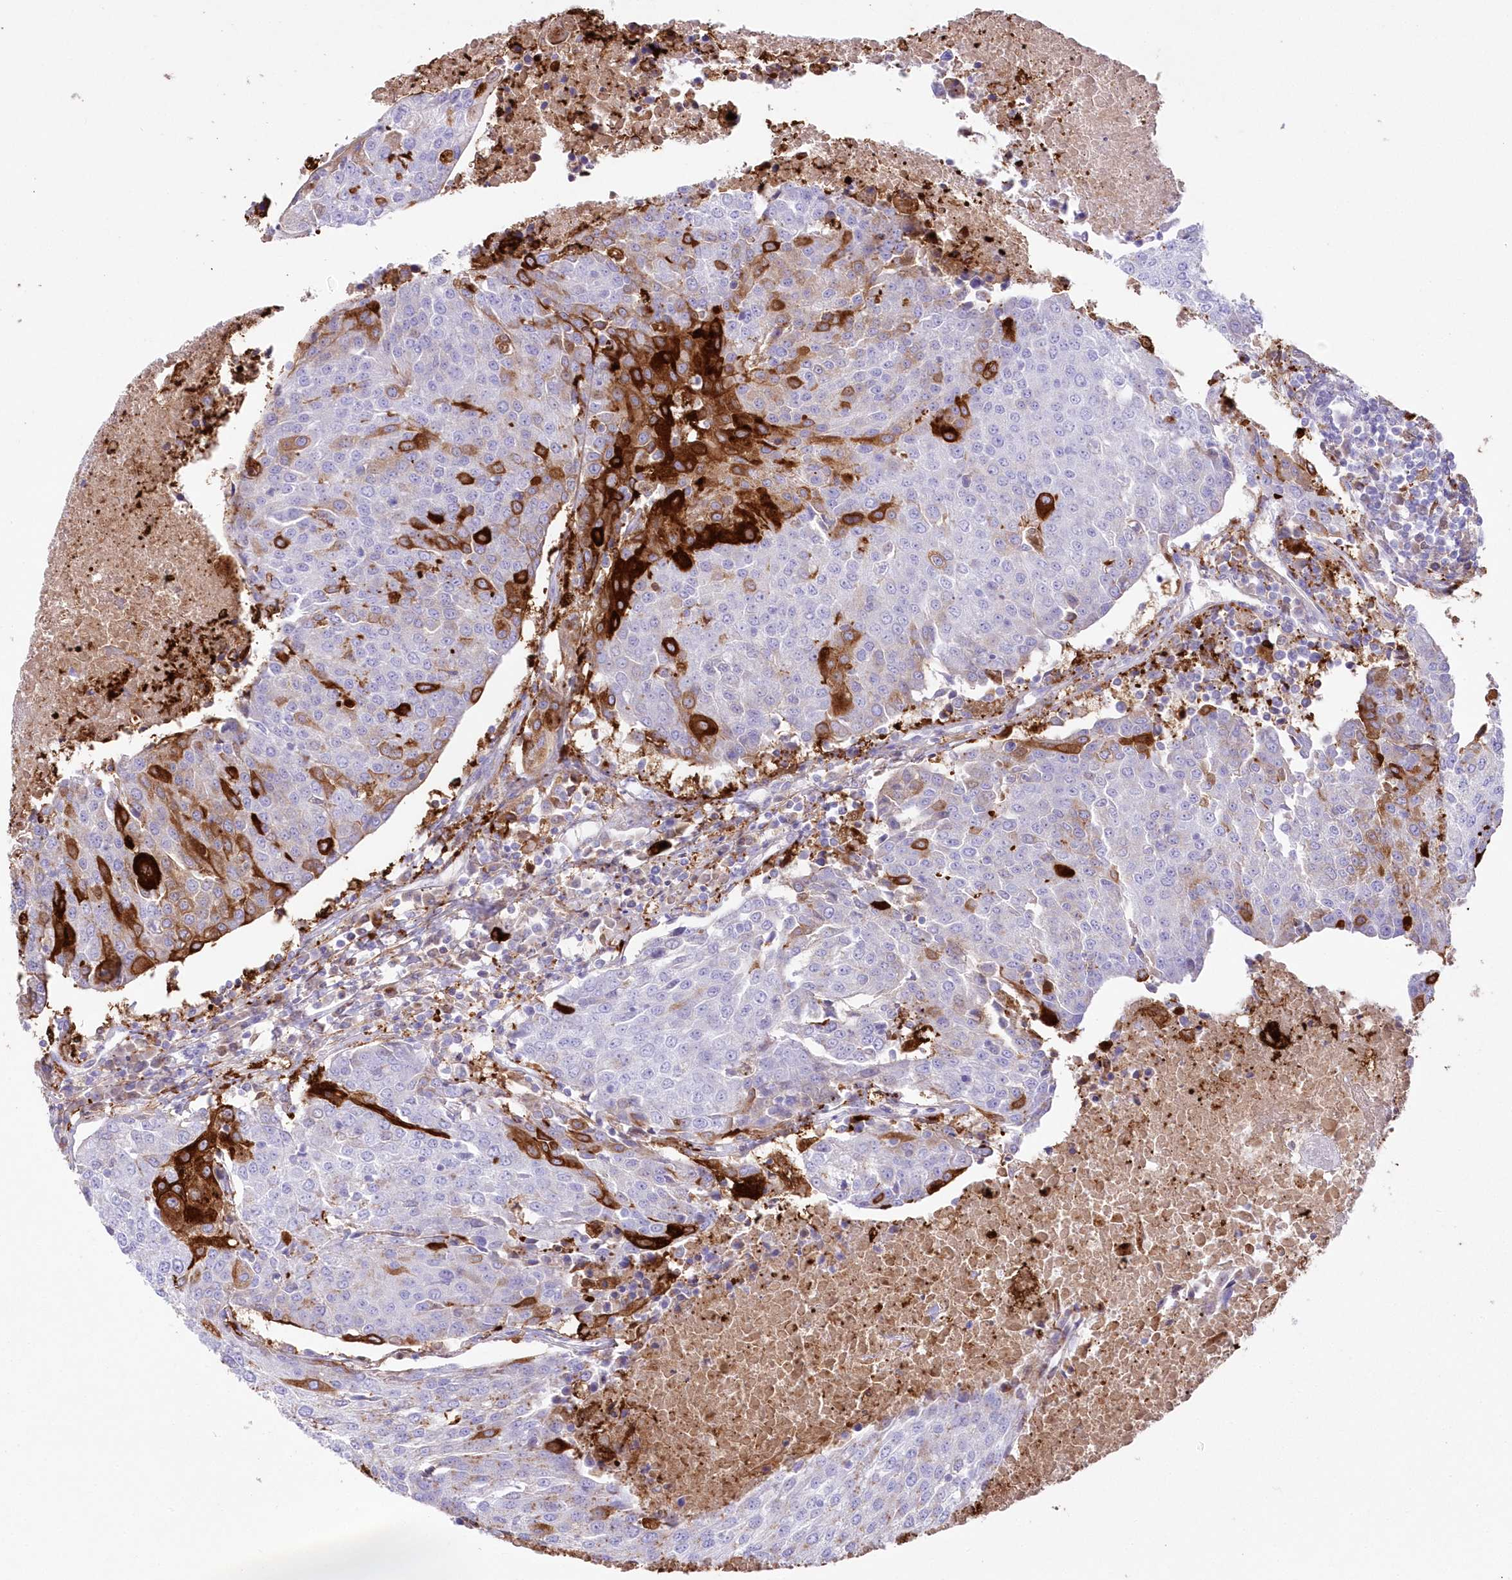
{"staining": {"intensity": "strong", "quantity": "<25%", "location": "cytoplasmic/membranous"}, "tissue": "urothelial cancer", "cell_type": "Tumor cells", "image_type": "cancer", "snomed": [{"axis": "morphology", "description": "Urothelial carcinoma, High grade"}, {"axis": "topography", "description": "Urinary bladder"}], "caption": "This histopathology image displays high-grade urothelial carcinoma stained with IHC to label a protein in brown. The cytoplasmic/membranous of tumor cells show strong positivity for the protein. Nuclei are counter-stained blue.", "gene": "DNAJC19", "patient": {"sex": "female", "age": 85}}